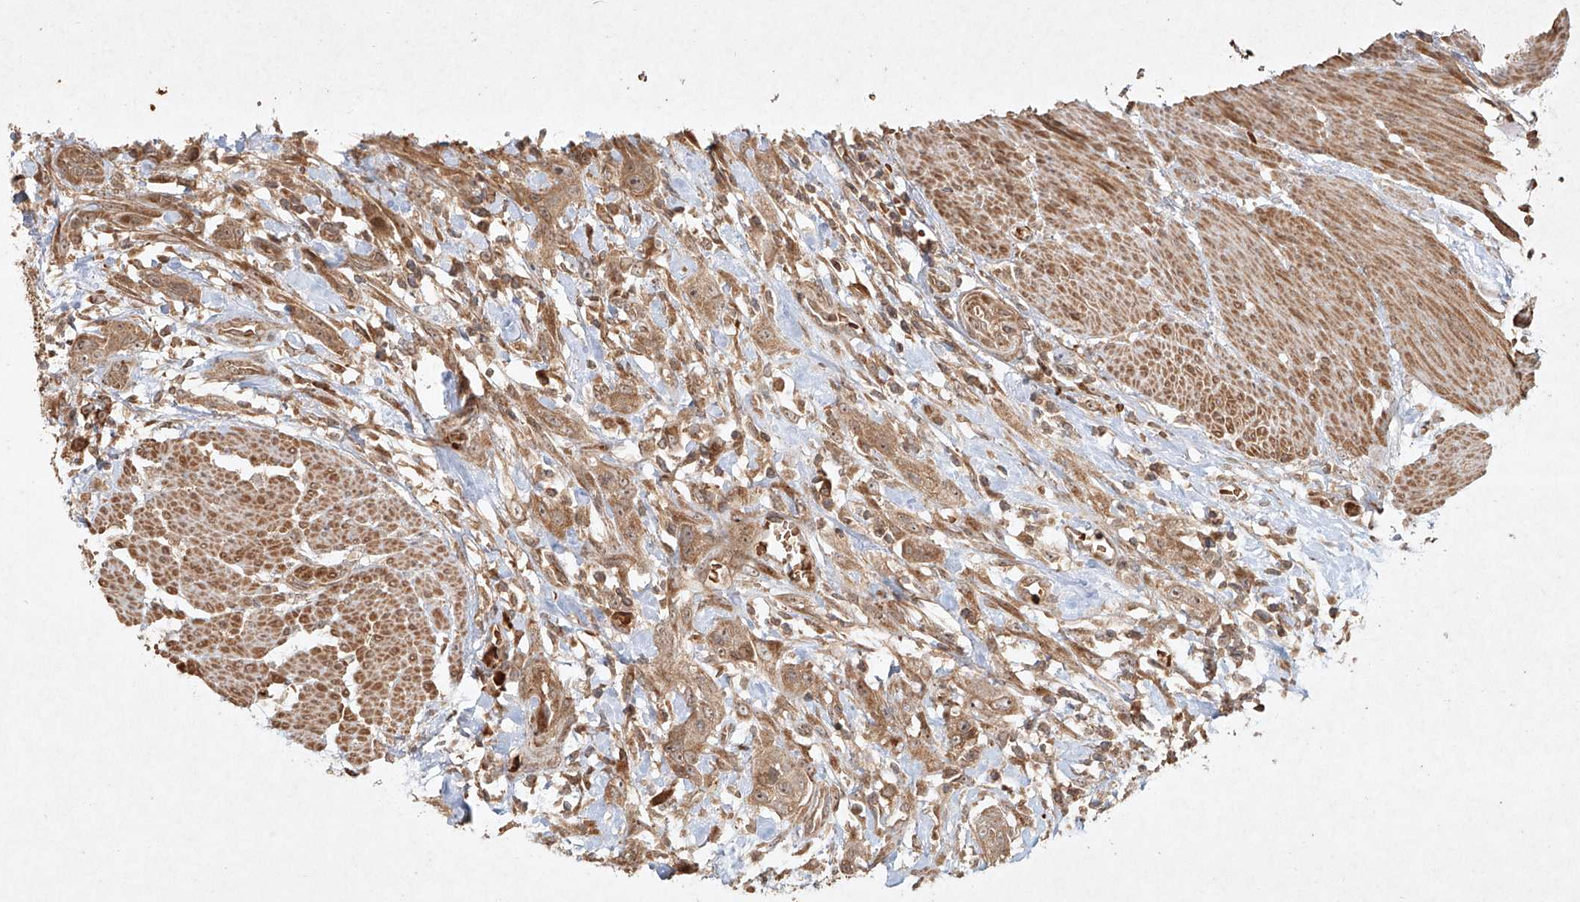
{"staining": {"intensity": "moderate", "quantity": ">75%", "location": "cytoplasmic/membranous"}, "tissue": "urothelial cancer", "cell_type": "Tumor cells", "image_type": "cancer", "snomed": [{"axis": "morphology", "description": "Urothelial carcinoma, High grade"}, {"axis": "topography", "description": "Urinary bladder"}], "caption": "The image reveals a brown stain indicating the presence of a protein in the cytoplasmic/membranous of tumor cells in high-grade urothelial carcinoma.", "gene": "CYYR1", "patient": {"sex": "male", "age": 35}}